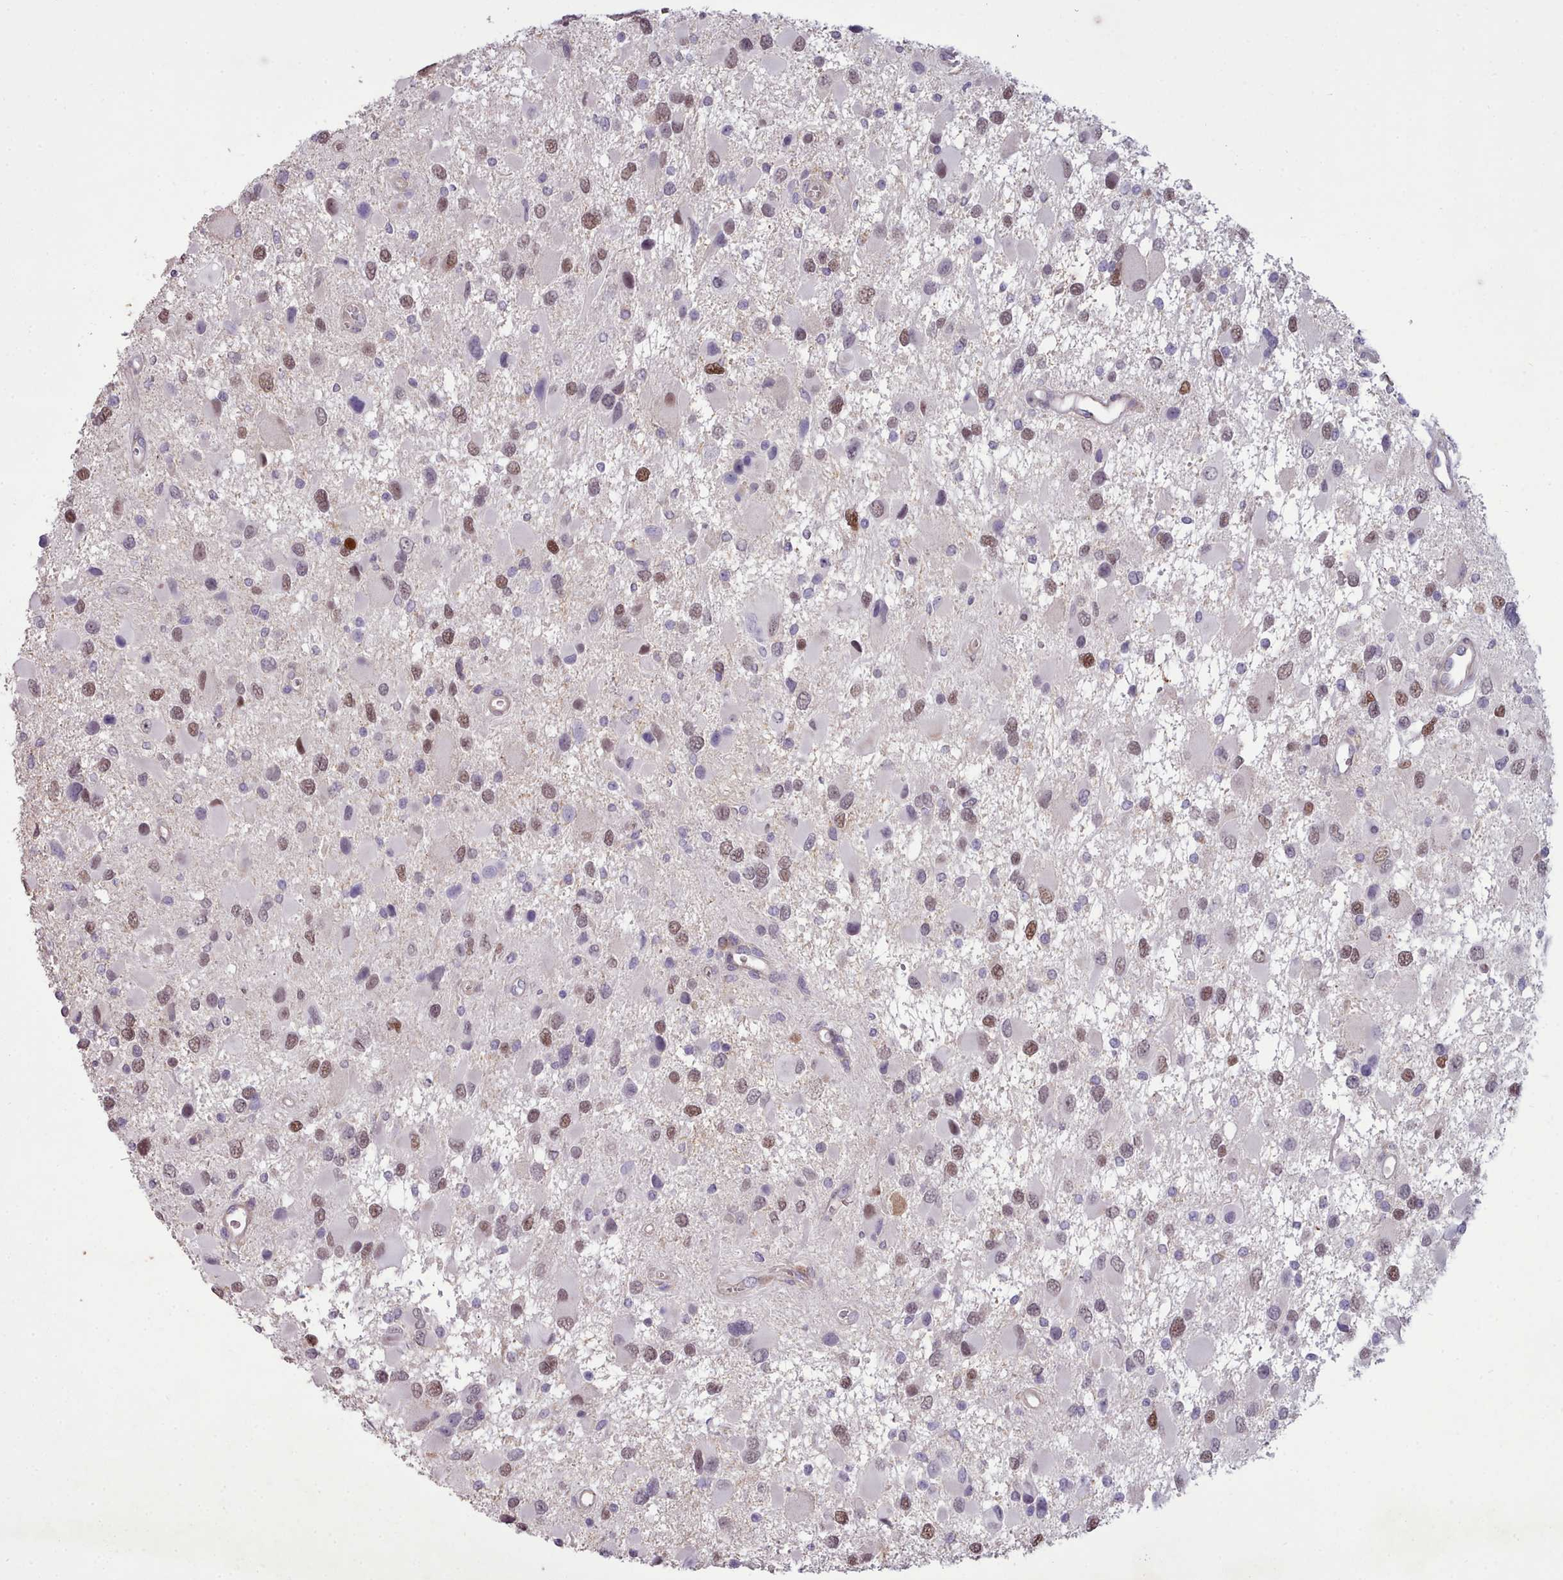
{"staining": {"intensity": "moderate", "quantity": "25%-75%", "location": "nuclear"}, "tissue": "glioma", "cell_type": "Tumor cells", "image_type": "cancer", "snomed": [{"axis": "morphology", "description": "Glioma, malignant, High grade"}, {"axis": "topography", "description": "Brain"}], "caption": "Glioma was stained to show a protein in brown. There is medium levels of moderate nuclear staining in approximately 25%-75% of tumor cells. The staining was performed using DAB (3,3'-diaminobenzidine) to visualize the protein expression in brown, while the nuclei were stained in blue with hematoxylin (Magnification: 20x).", "gene": "DPF1", "patient": {"sex": "male", "age": 53}}